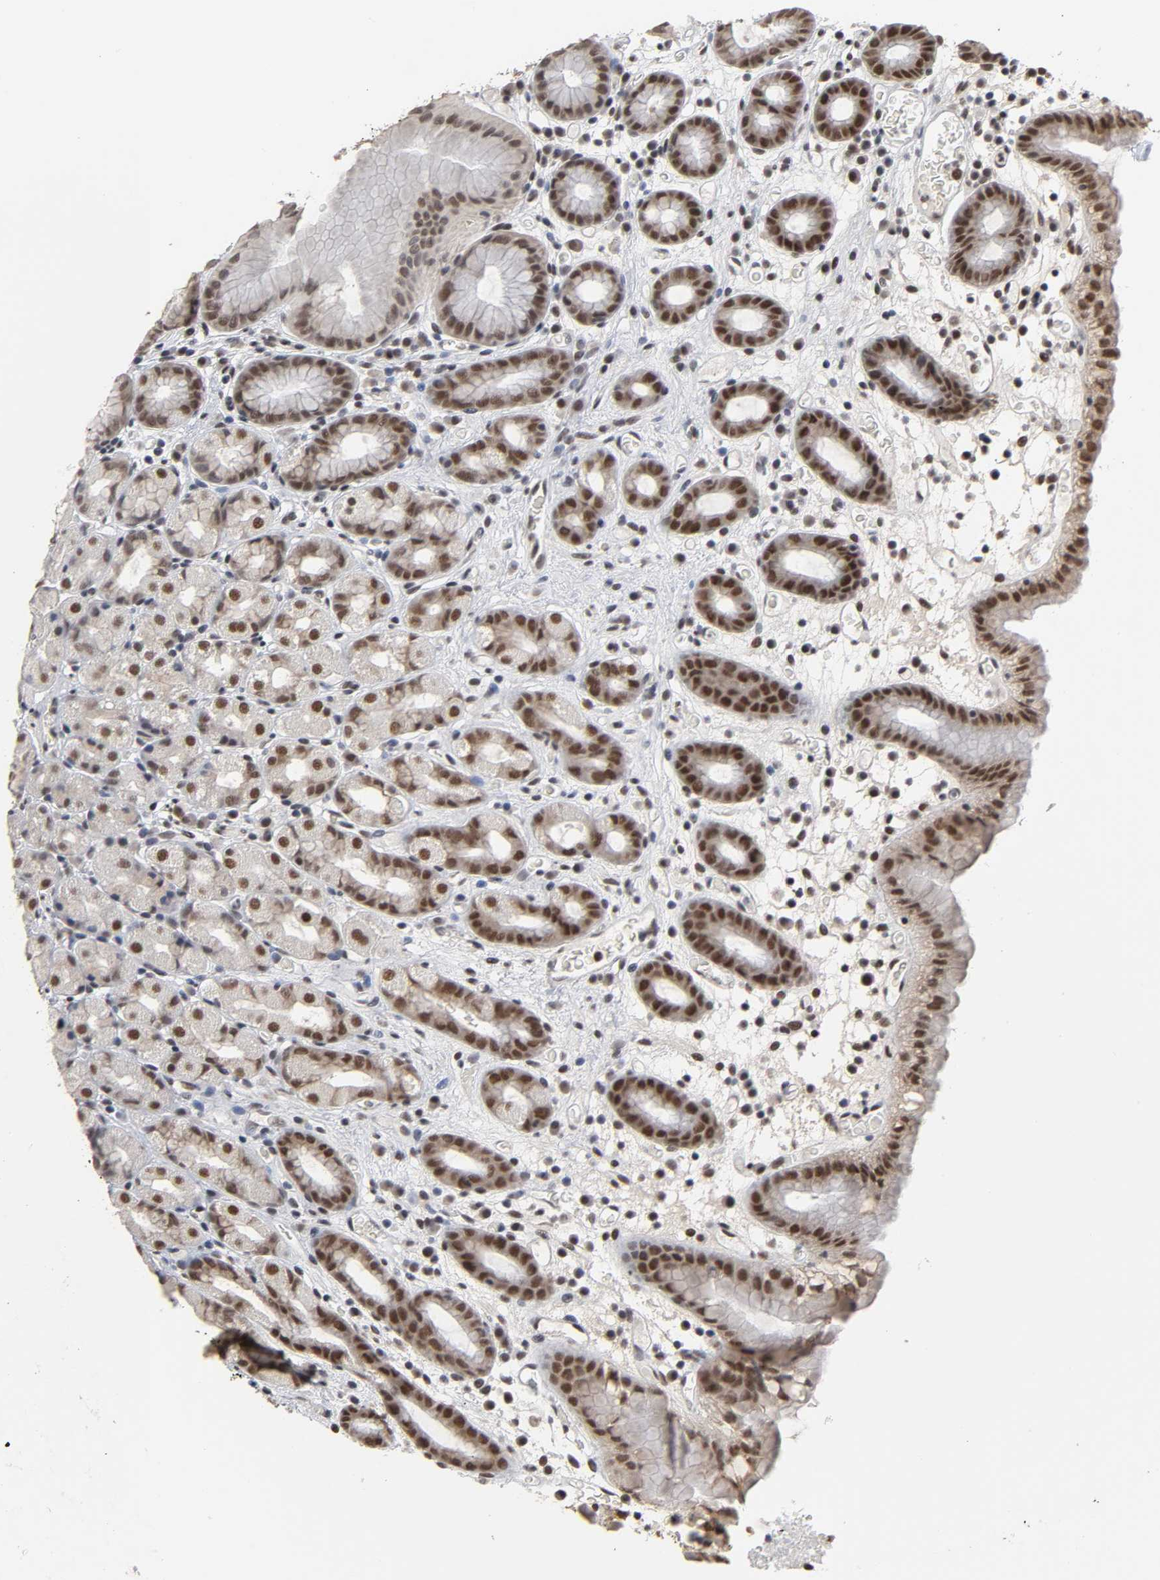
{"staining": {"intensity": "moderate", "quantity": ">75%", "location": "nuclear"}, "tissue": "stomach", "cell_type": "Glandular cells", "image_type": "normal", "snomed": [{"axis": "morphology", "description": "Normal tissue, NOS"}, {"axis": "topography", "description": "Stomach, upper"}], "caption": "Immunohistochemistry photomicrograph of normal stomach: stomach stained using immunohistochemistry shows medium levels of moderate protein expression localized specifically in the nuclear of glandular cells, appearing as a nuclear brown color.", "gene": "TRIM33", "patient": {"sex": "male", "age": 68}}